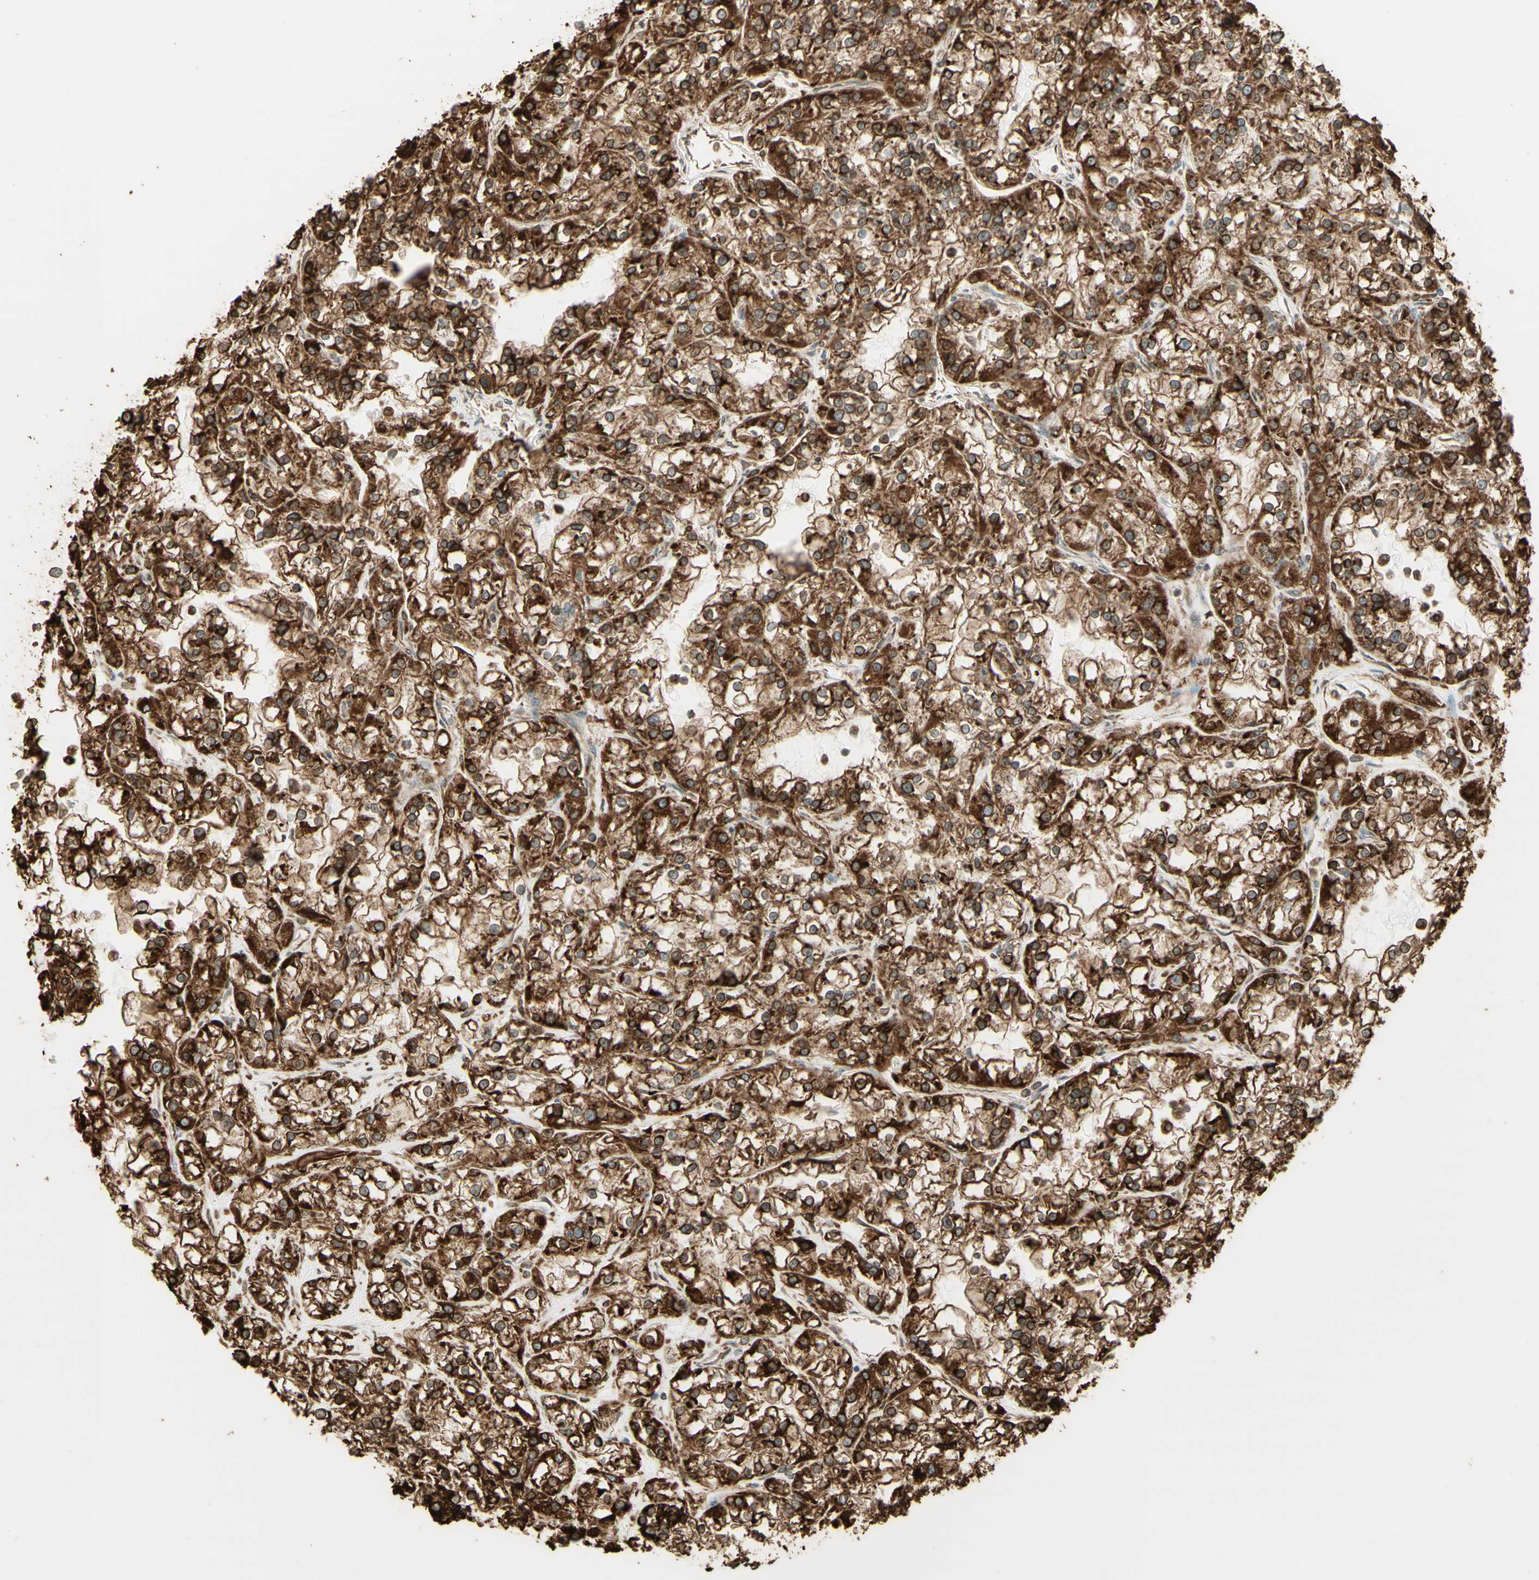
{"staining": {"intensity": "strong", "quantity": ">75%", "location": "cytoplasmic/membranous"}, "tissue": "renal cancer", "cell_type": "Tumor cells", "image_type": "cancer", "snomed": [{"axis": "morphology", "description": "Adenocarcinoma, NOS"}, {"axis": "topography", "description": "Kidney"}], "caption": "High-magnification brightfield microscopy of renal cancer (adenocarcinoma) stained with DAB (brown) and counterstained with hematoxylin (blue). tumor cells exhibit strong cytoplasmic/membranous expression is appreciated in about>75% of cells. The protein of interest is shown in brown color, while the nuclei are stained blue.", "gene": "CANX", "patient": {"sex": "female", "age": 52}}